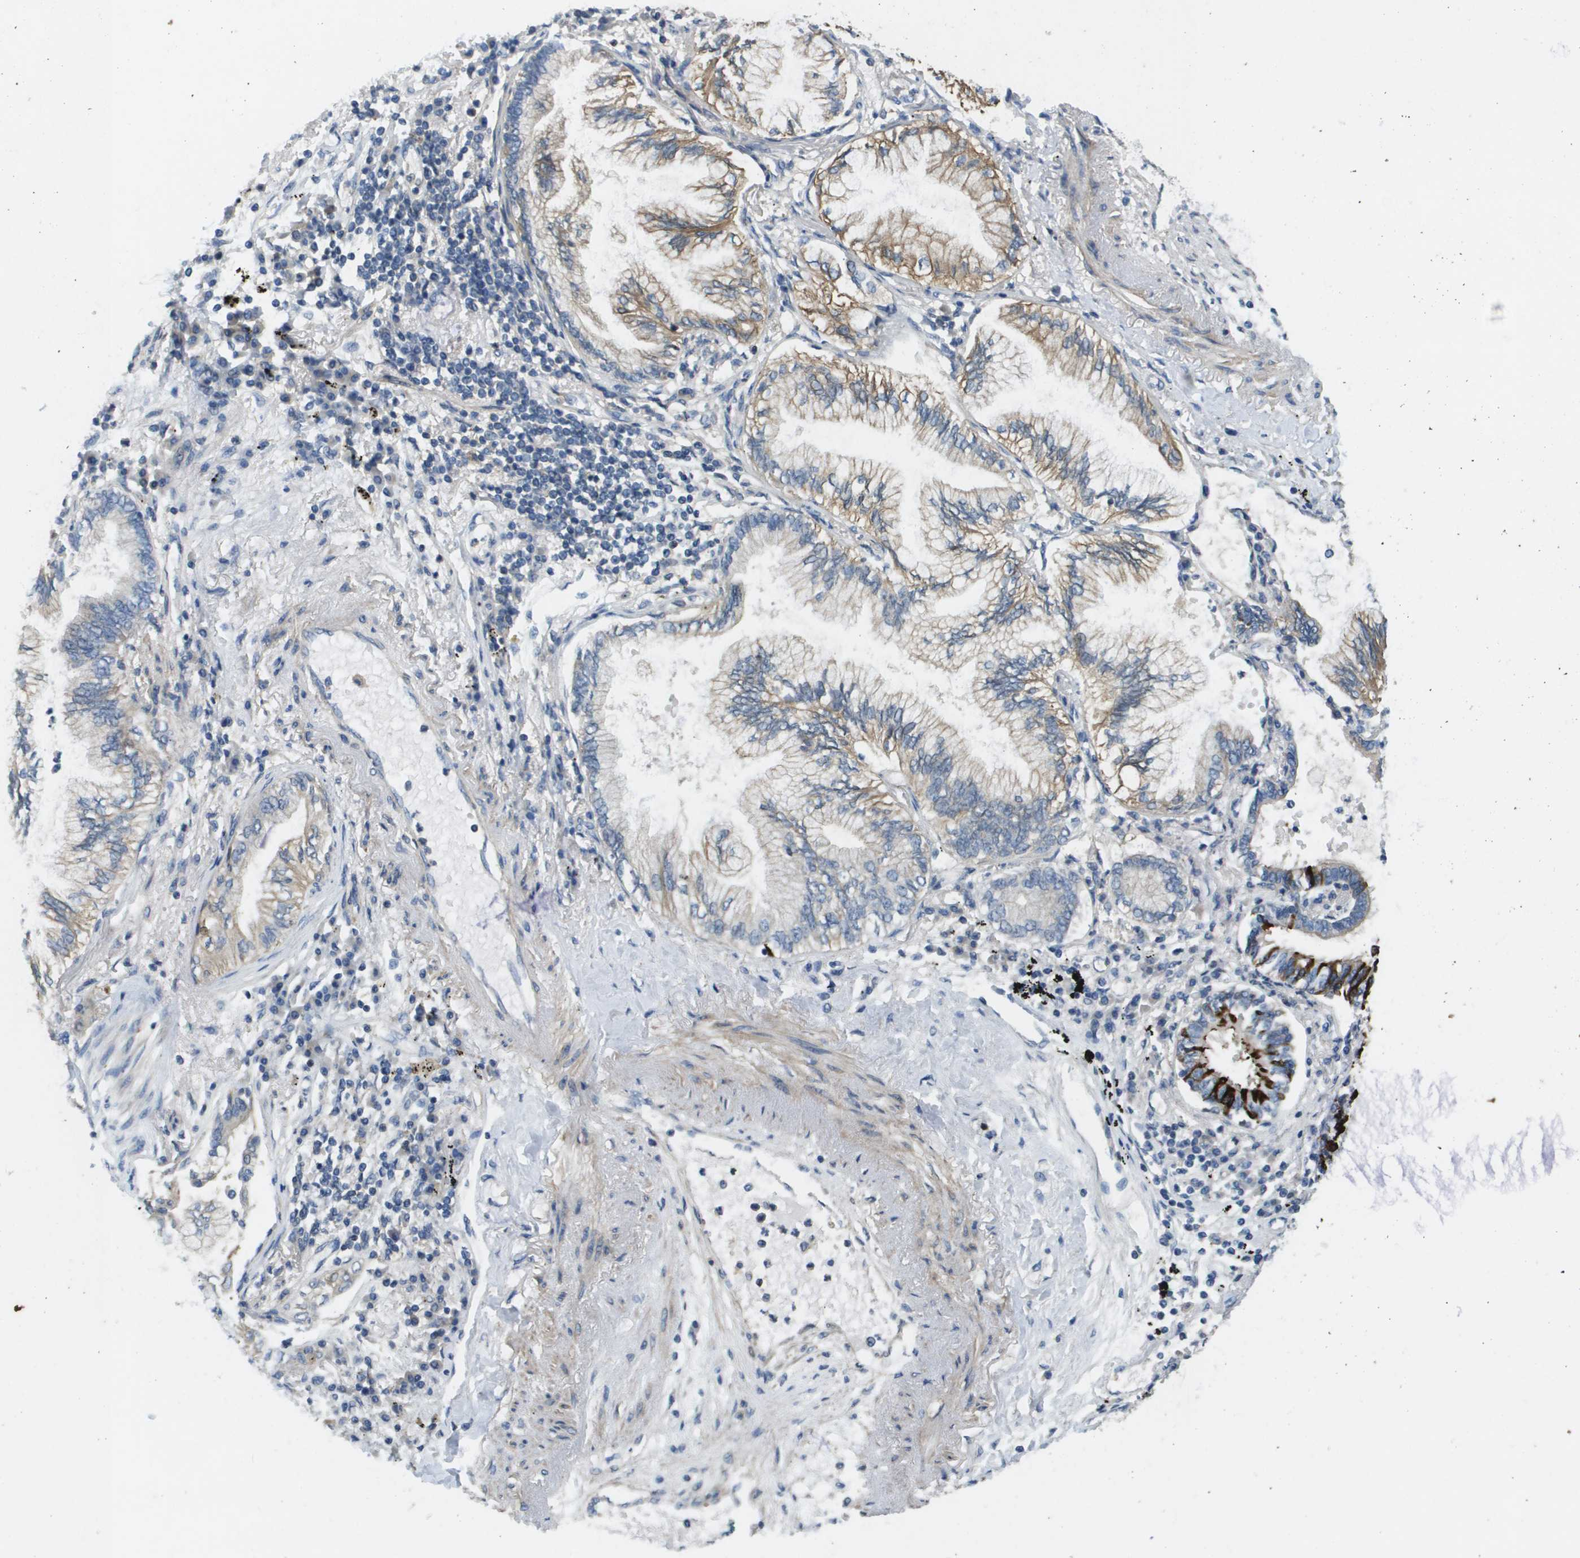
{"staining": {"intensity": "moderate", "quantity": "<25%", "location": "cytoplasmic/membranous"}, "tissue": "lung cancer", "cell_type": "Tumor cells", "image_type": "cancer", "snomed": [{"axis": "morphology", "description": "Squamous cell carcinoma, NOS"}, {"axis": "topography", "description": "Lung"}], "caption": "A high-resolution histopathology image shows immunohistochemistry staining of lung squamous cell carcinoma, which demonstrates moderate cytoplasmic/membranous positivity in approximately <25% of tumor cells. The staining is performed using DAB brown chromogen to label protein expression. The nuclei are counter-stained blue using hematoxylin.", "gene": "KRT23", "patient": {"sex": "female", "age": 73}}